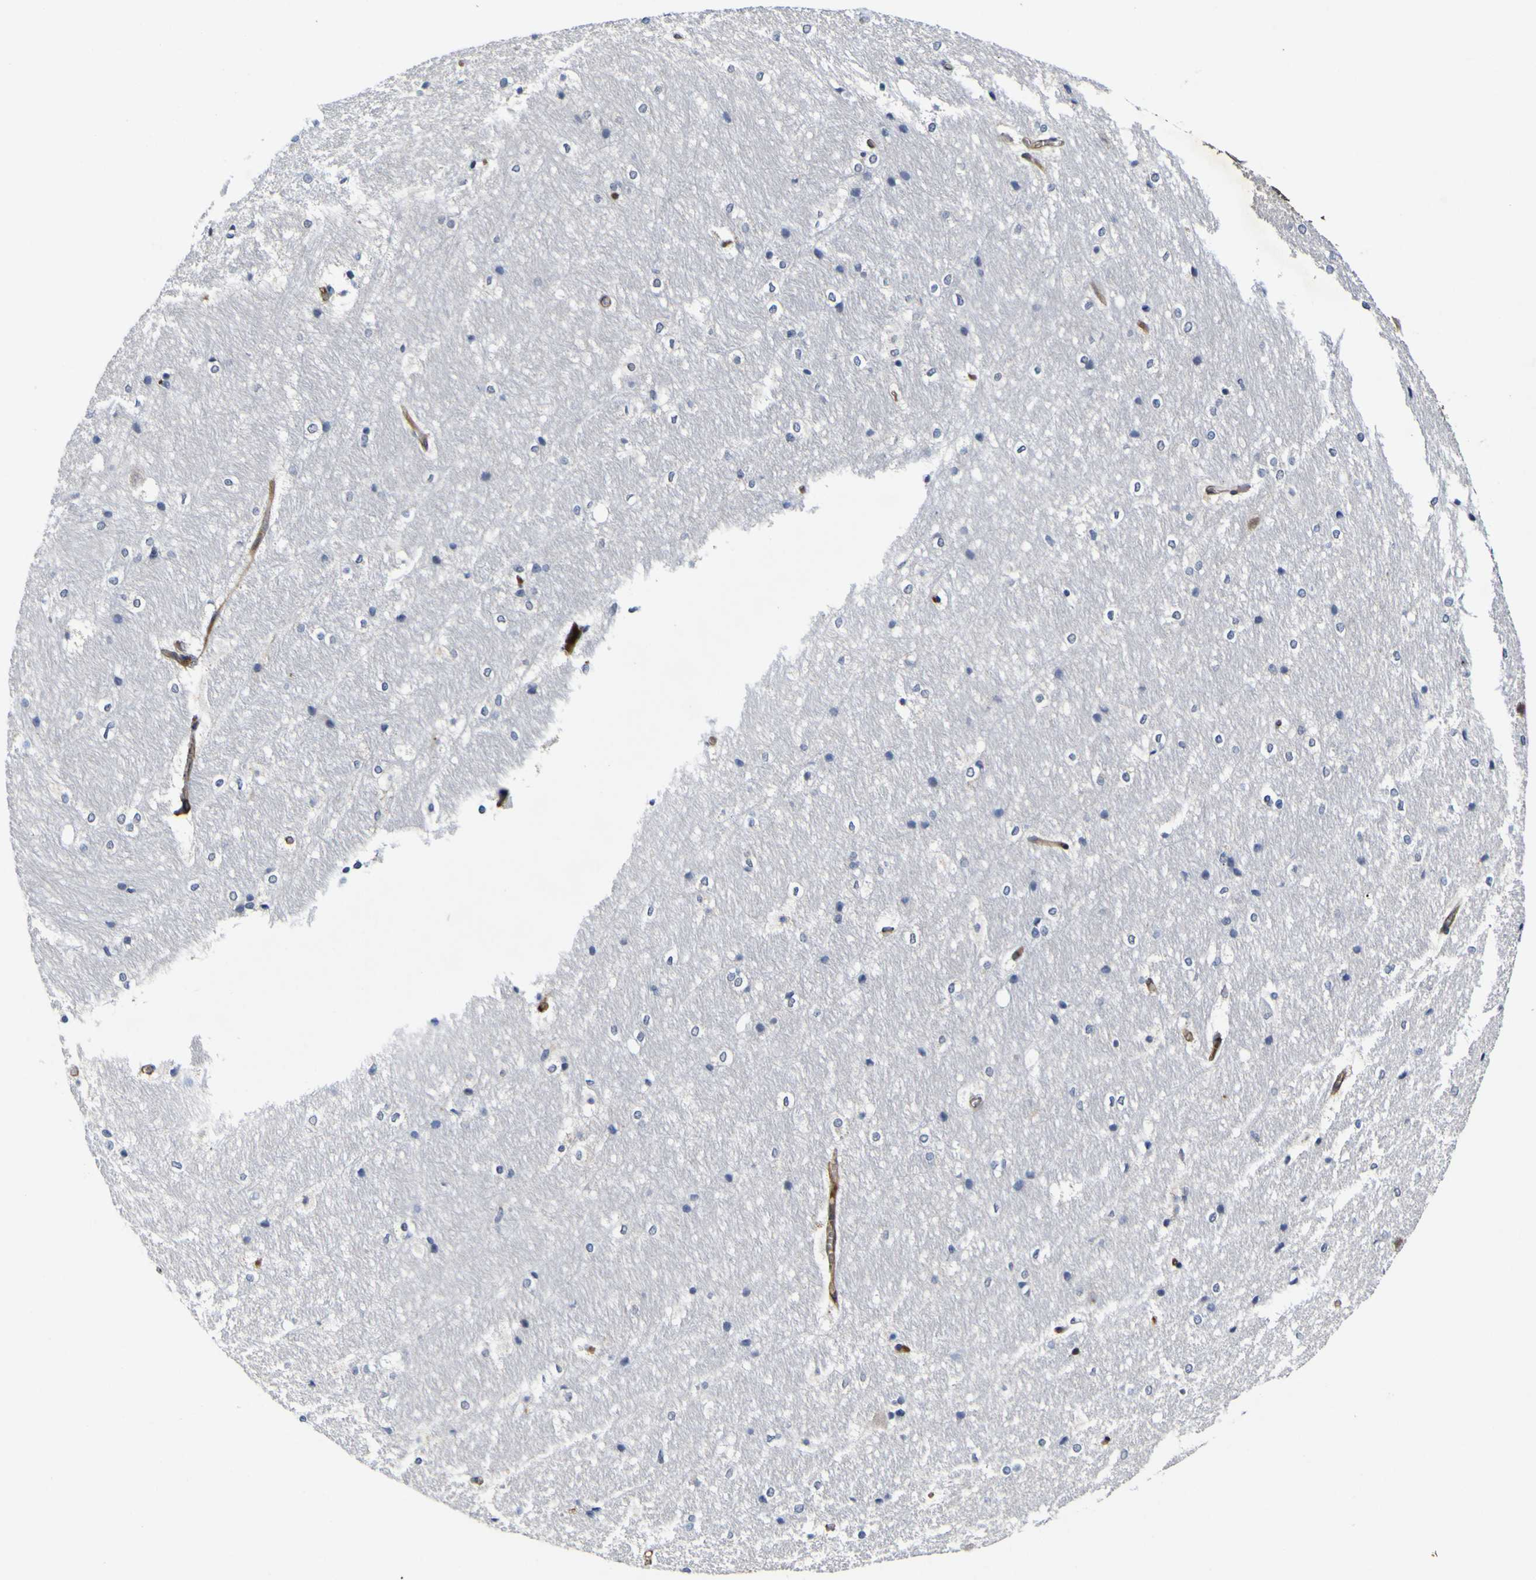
{"staining": {"intensity": "negative", "quantity": "none", "location": "none"}, "tissue": "hippocampus", "cell_type": "Glial cells", "image_type": "normal", "snomed": [{"axis": "morphology", "description": "Normal tissue, NOS"}, {"axis": "topography", "description": "Hippocampus"}], "caption": "DAB (3,3'-diaminobenzidine) immunohistochemical staining of unremarkable human hippocampus reveals no significant expression in glial cells. Nuclei are stained in blue.", "gene": "CCL2", "patient": {"sex": "female", "age": 19}}